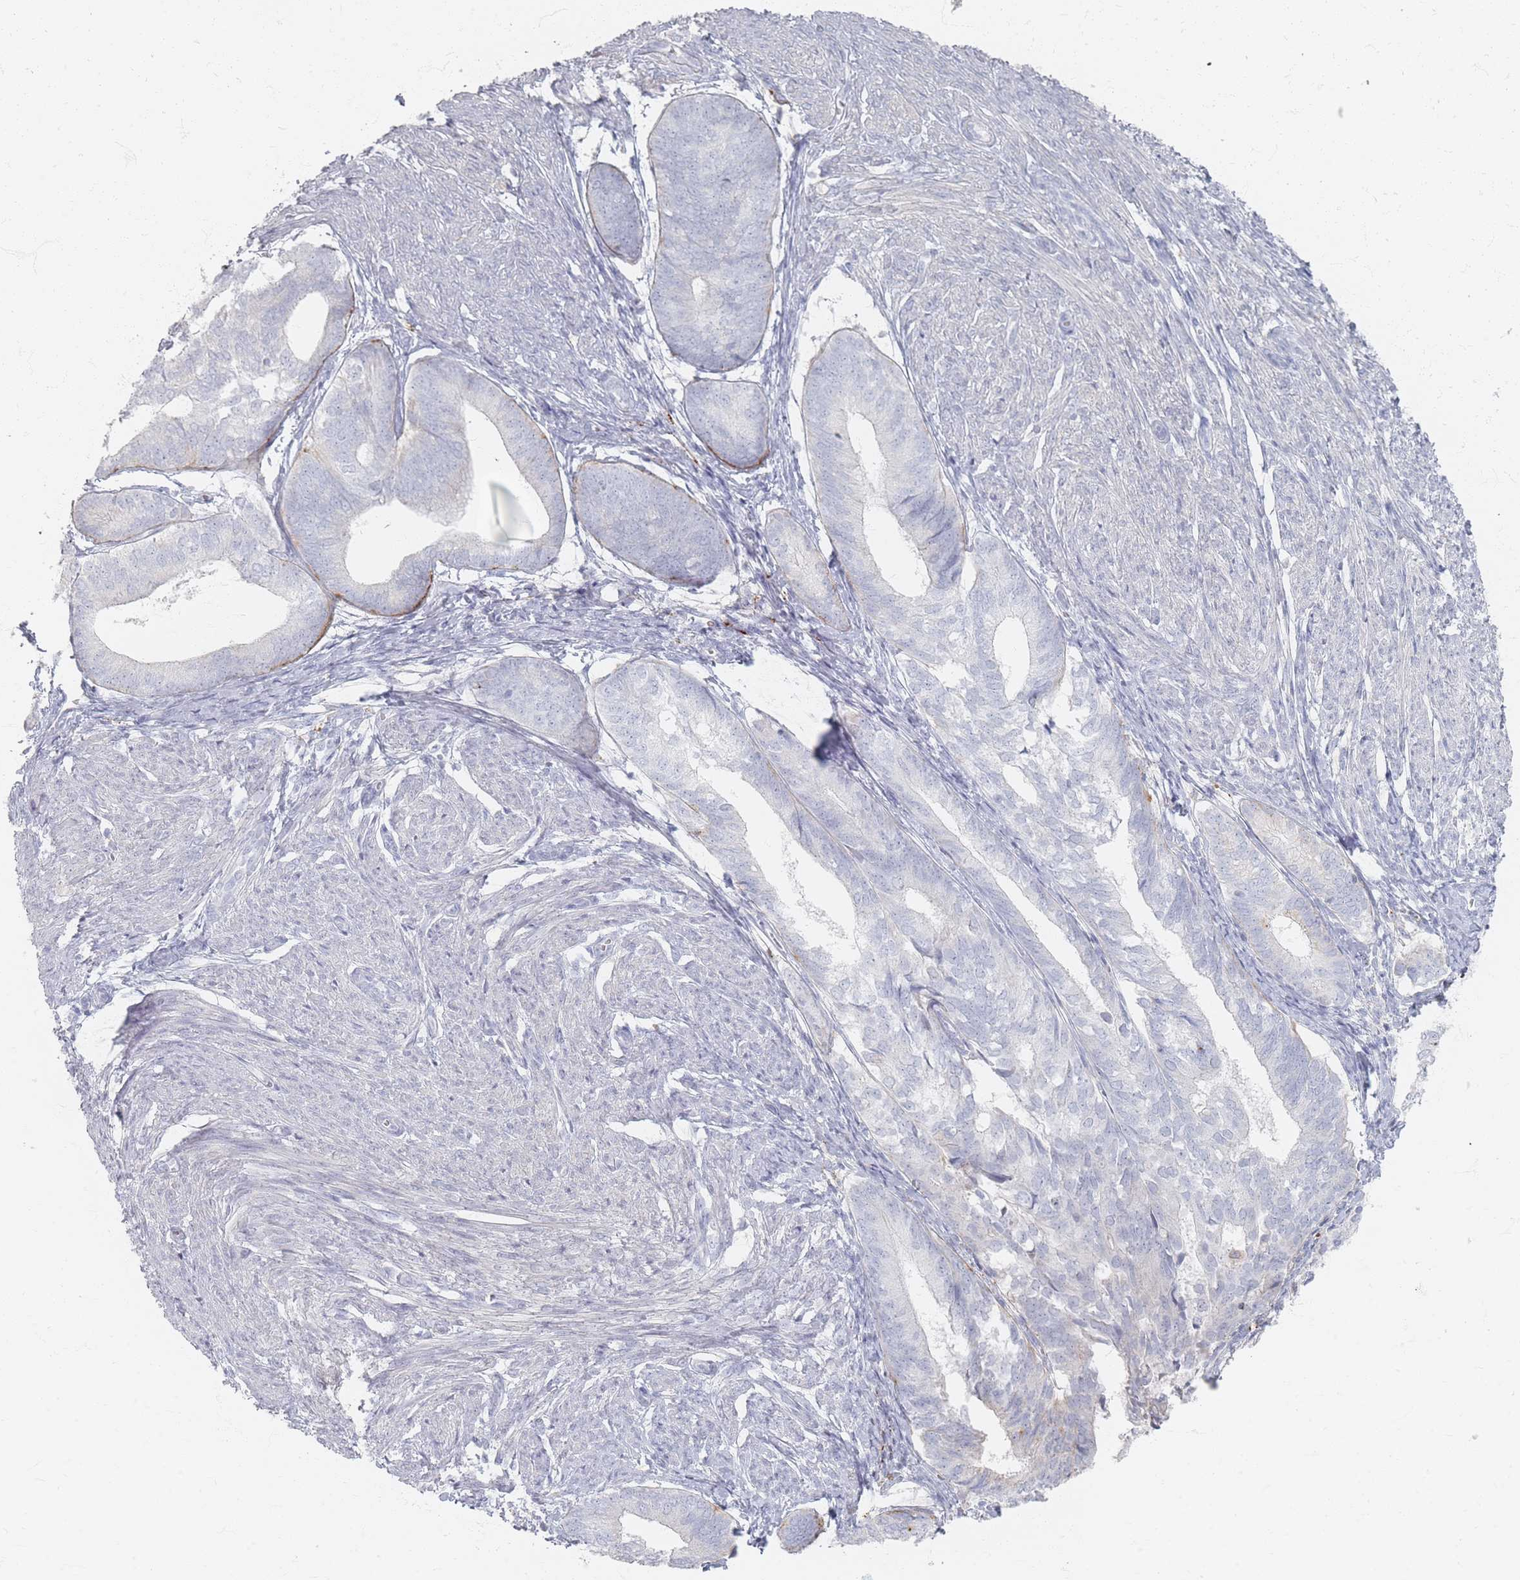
{"staining": {"intensity": "moderate", "quantity": "<25%", "location": "cytoplasmic/membranous"}, "tissue": "endometrial cancer", "cell_type": "Tumor cells", "image_type": "cancer", "snomed": [{"axis": "morphology", "description": "Adenocarcinoma, NOS"}, {"axis": "topography", "description": "Endometrium"}], "caption": "The immunohistochemical stain highlights moderate cytoplasmic/membranous positivity in tumor cells of endometrial adenocarcinoma tissue.", "gene": "SLC2A11", "patient": {"sex": "female", "age": 87}}